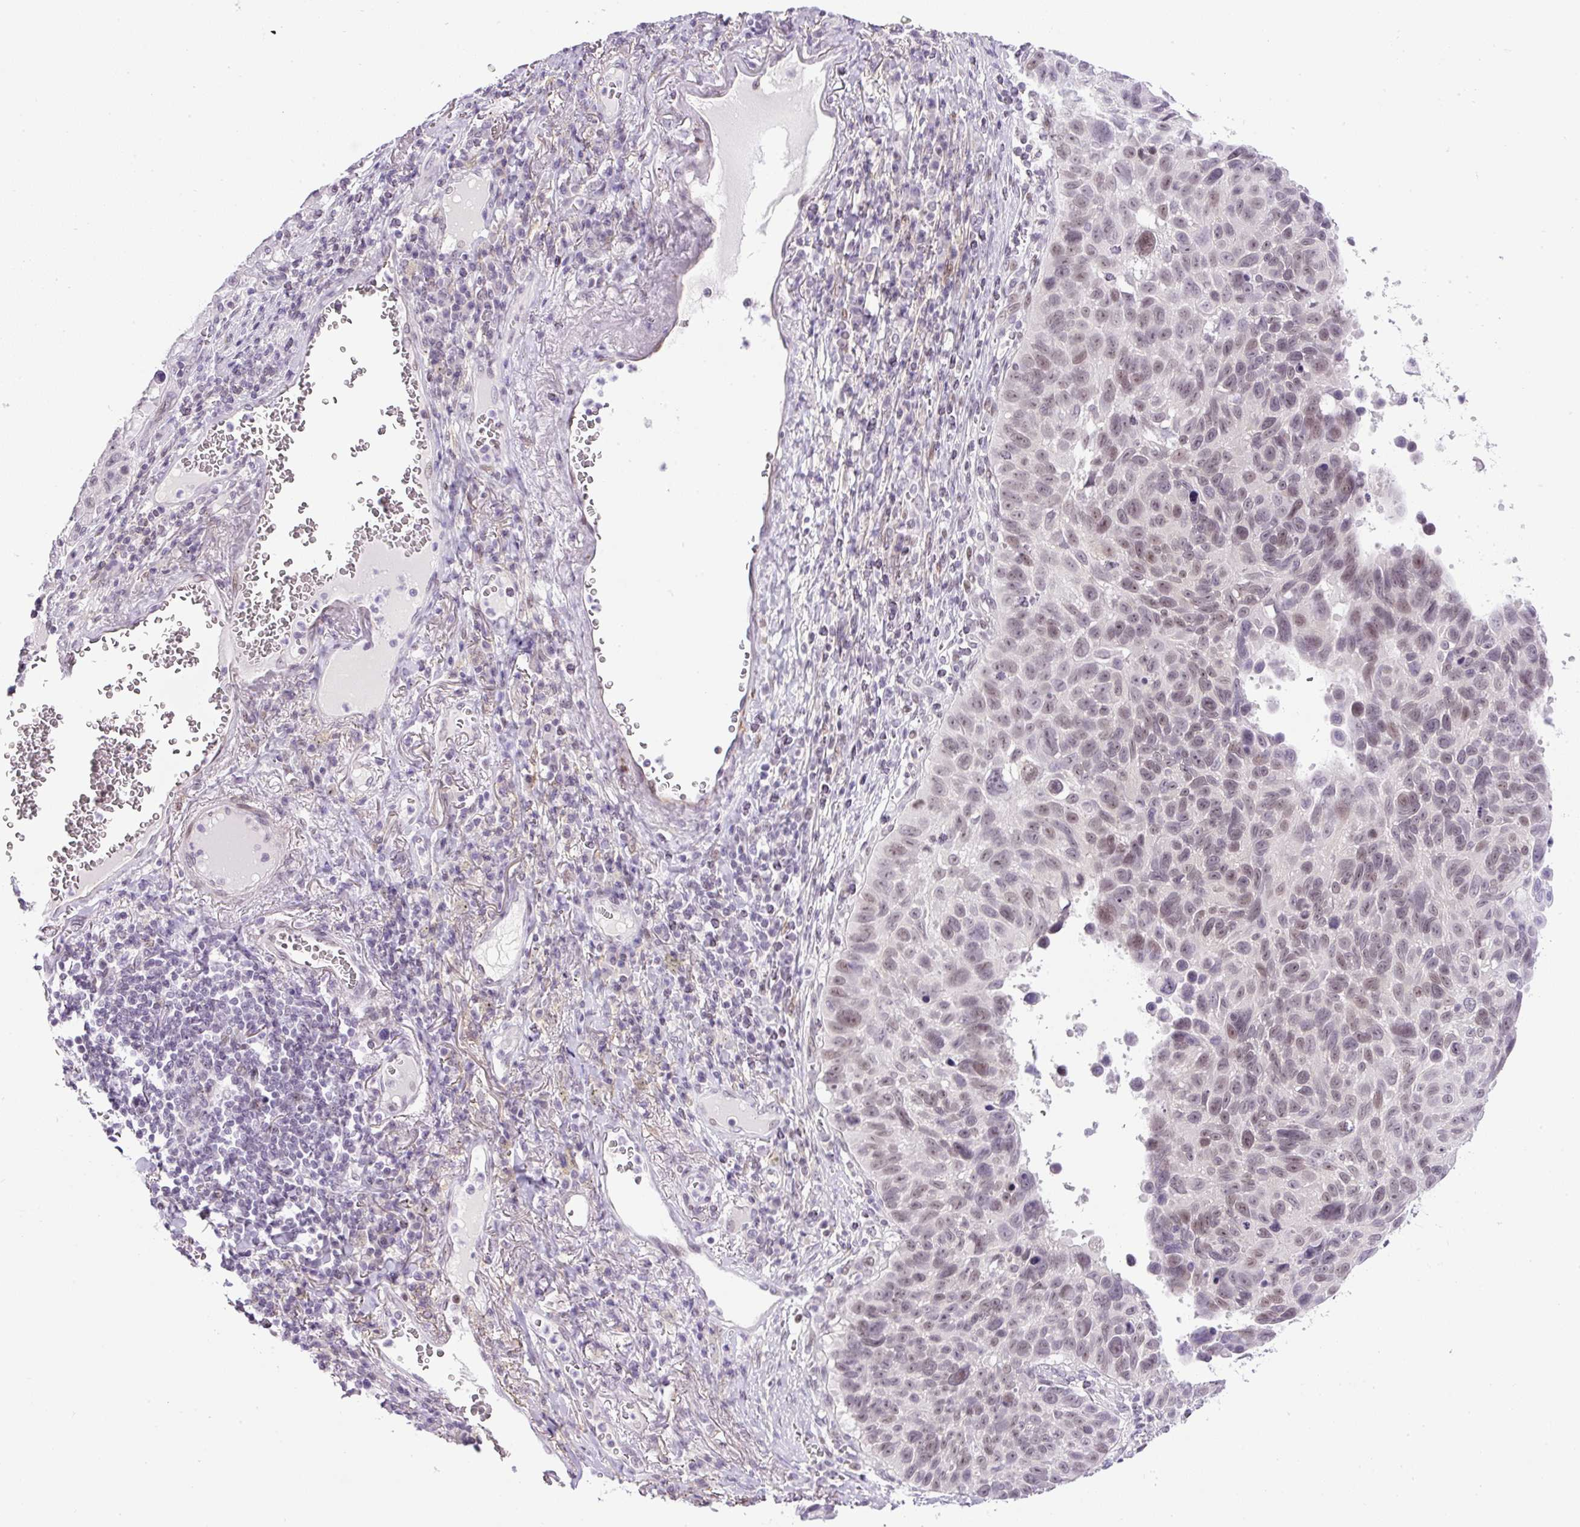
{"staining": {"intensity": "weak", "quantity": "25%-75%", "location": "nuclear"}, "tissue": "lung cancer", "cell_type": "Tumor cells", "image_type": "cancer", "snomed": [{"axis": "morphology", "description": "Squamous cell carcinoma, NOS"}, {"axis": "topography", "description": "Lung"}], "caption": "The immunohistochemical stain shows weak nuclear positivity in tumor cells of lung squamous cell carcinoma tissue. Using DAB (3,3'-diaminobenzidine) (brown) and hematoxylin (blue) stains, captured at high magnification using brightfield microscopy.", "gene": "RHBDD2", "patient": {"sex": "male", "age": 66}}